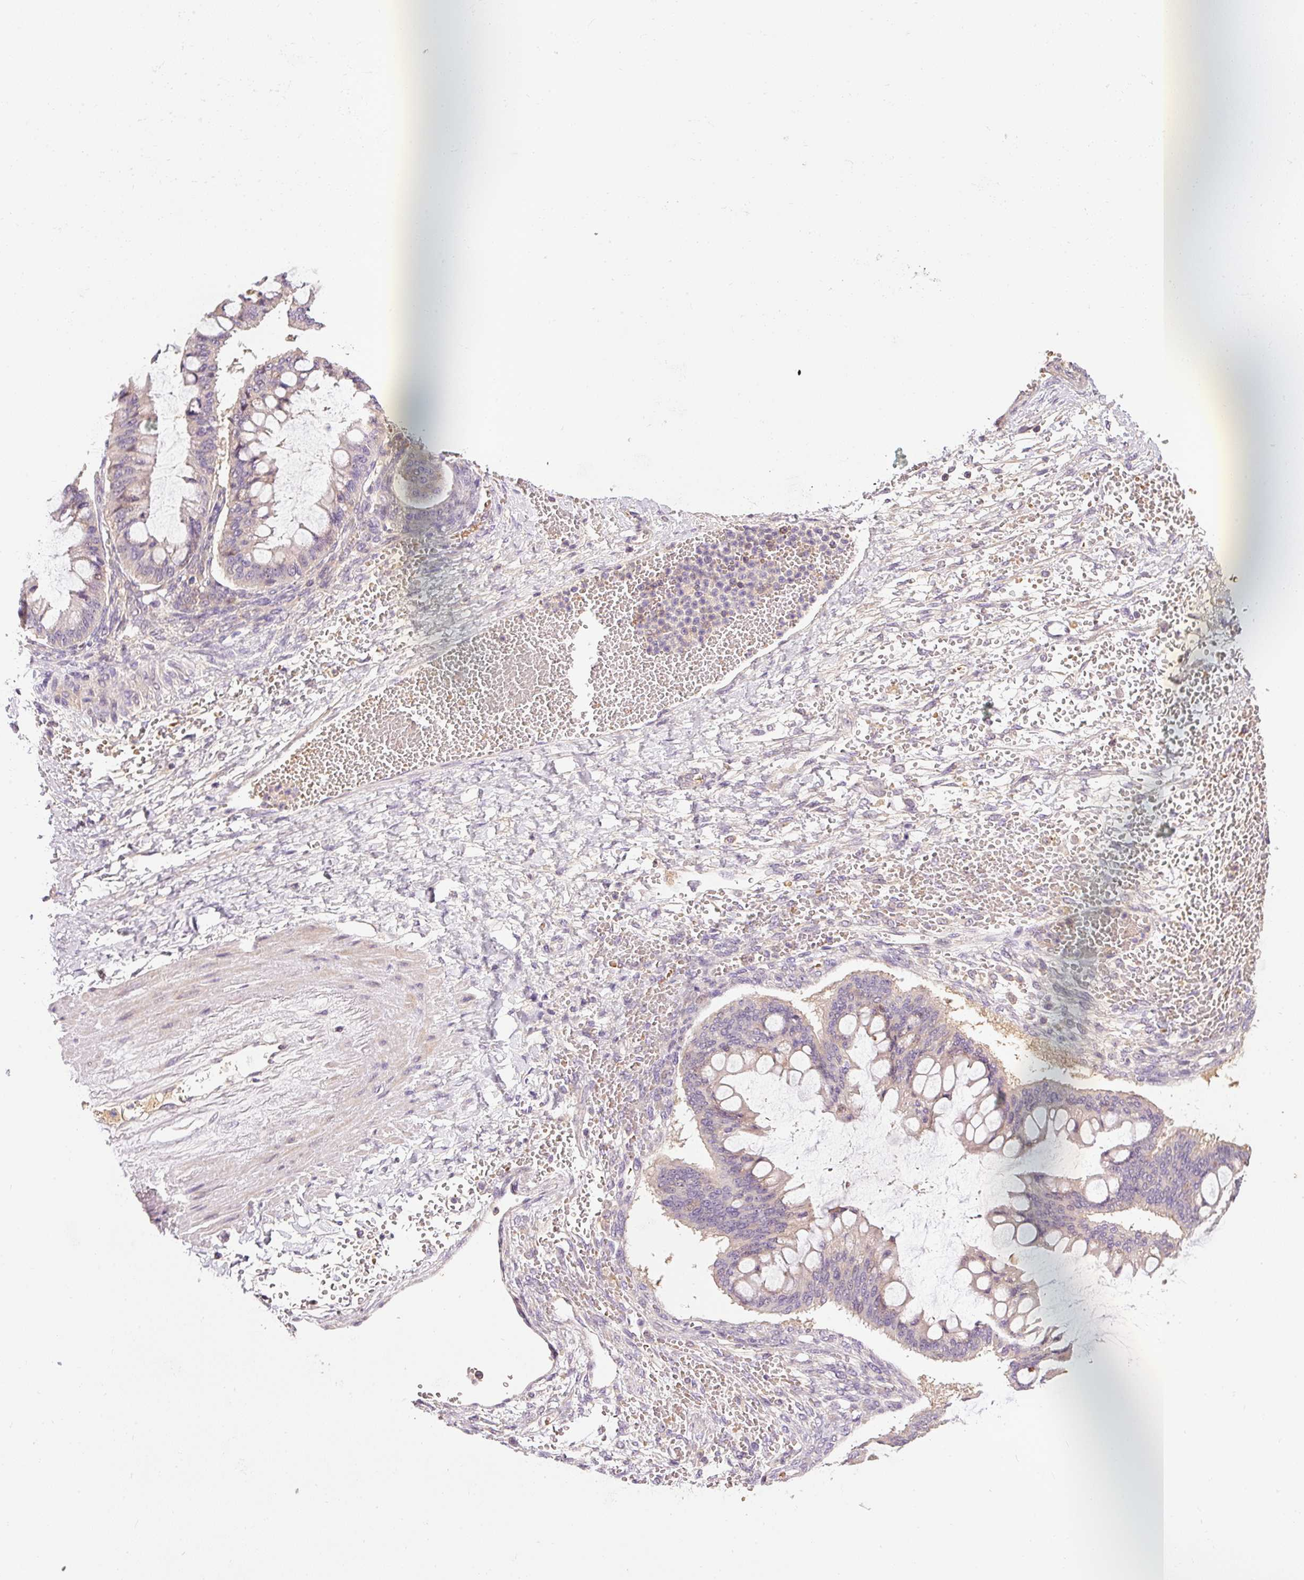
{"staining": {"intensity": "negative", "quantity": "none", "location": "none"}, "tissue": "ovarian cancer", "cell_type": "Tumor cells", "image_type": "cancer", "snomed": [{"axis": "morphology", "description": "Cystadenocarcinoma, mucinous, NOS"}, {"axis": "topography", "description": "Ovary"}], "caption": "High magnification brightfield microscopy of ovarian mucinous cystadenocarcinoma stained with DAB (3,3'-diaminobenzidine) (brown) and counterstained with hematoxylin (blue): tumor cells show no significant positivity. (DAB (3,3'-diaminobenzidine) immunohistochemistry, high magnification).", "gene": "CMTM8", "patient": {"sex": "female", "age": 73}}